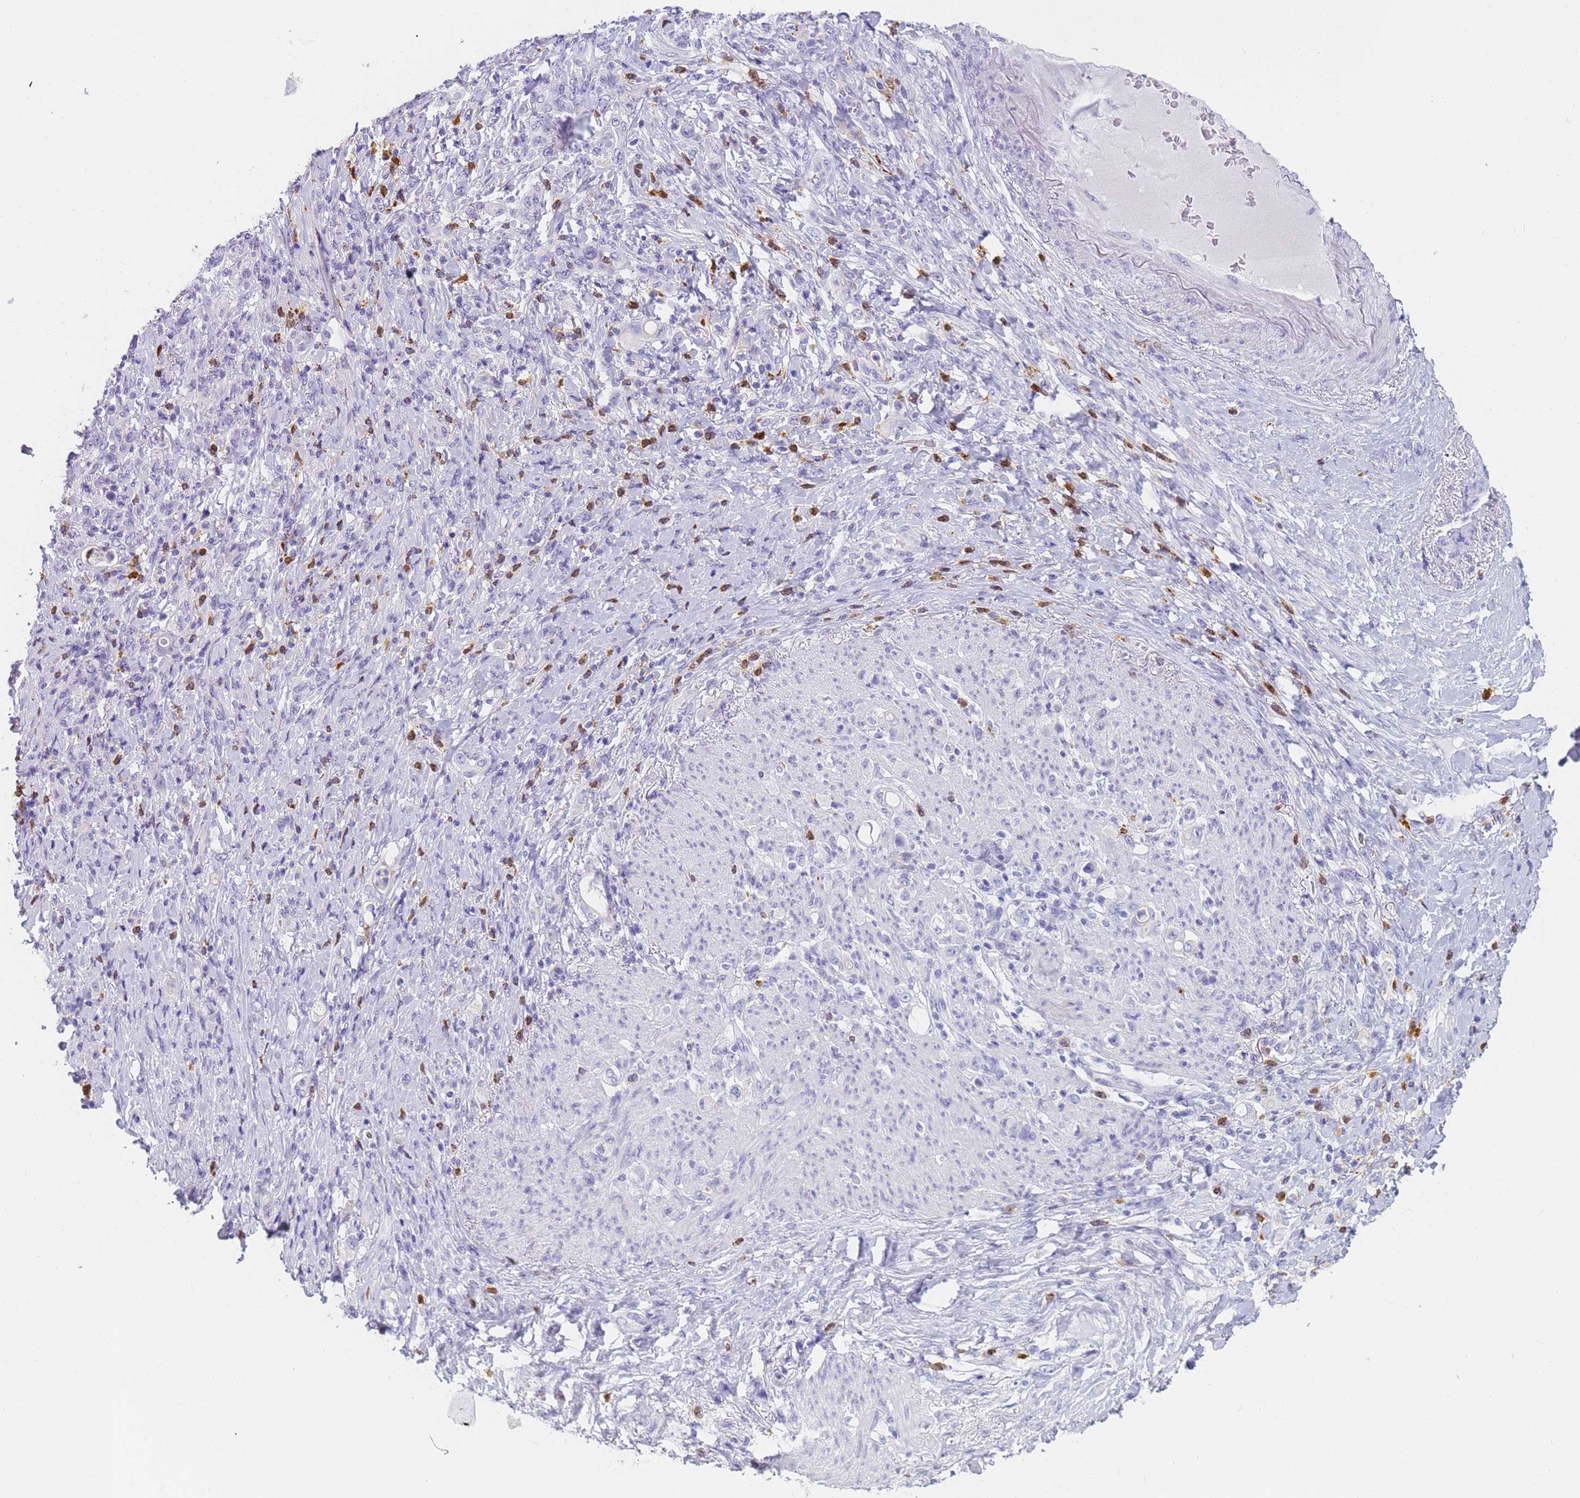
{"staining": {"intensity": "negative", "quantity": "none", "location": "none"}, "tissue": "stomach cancer", "cell_type": "Tumor cells", "image_type": "cancer", "snomed": [{"axis": "morphology", "description": "Normal tissue, NOS"}, {"axis": "morphology", "description": "Adenocarcinoma, NOS"}, {"axis": "topography", "description": "Stomach"}], "caption": "Photomicrograph shows no significant protein expression in tumor cells of adenocarcinoma (stomach).", "gene": "RNASE2", "patient": {"sex": "female", "age": 79}}